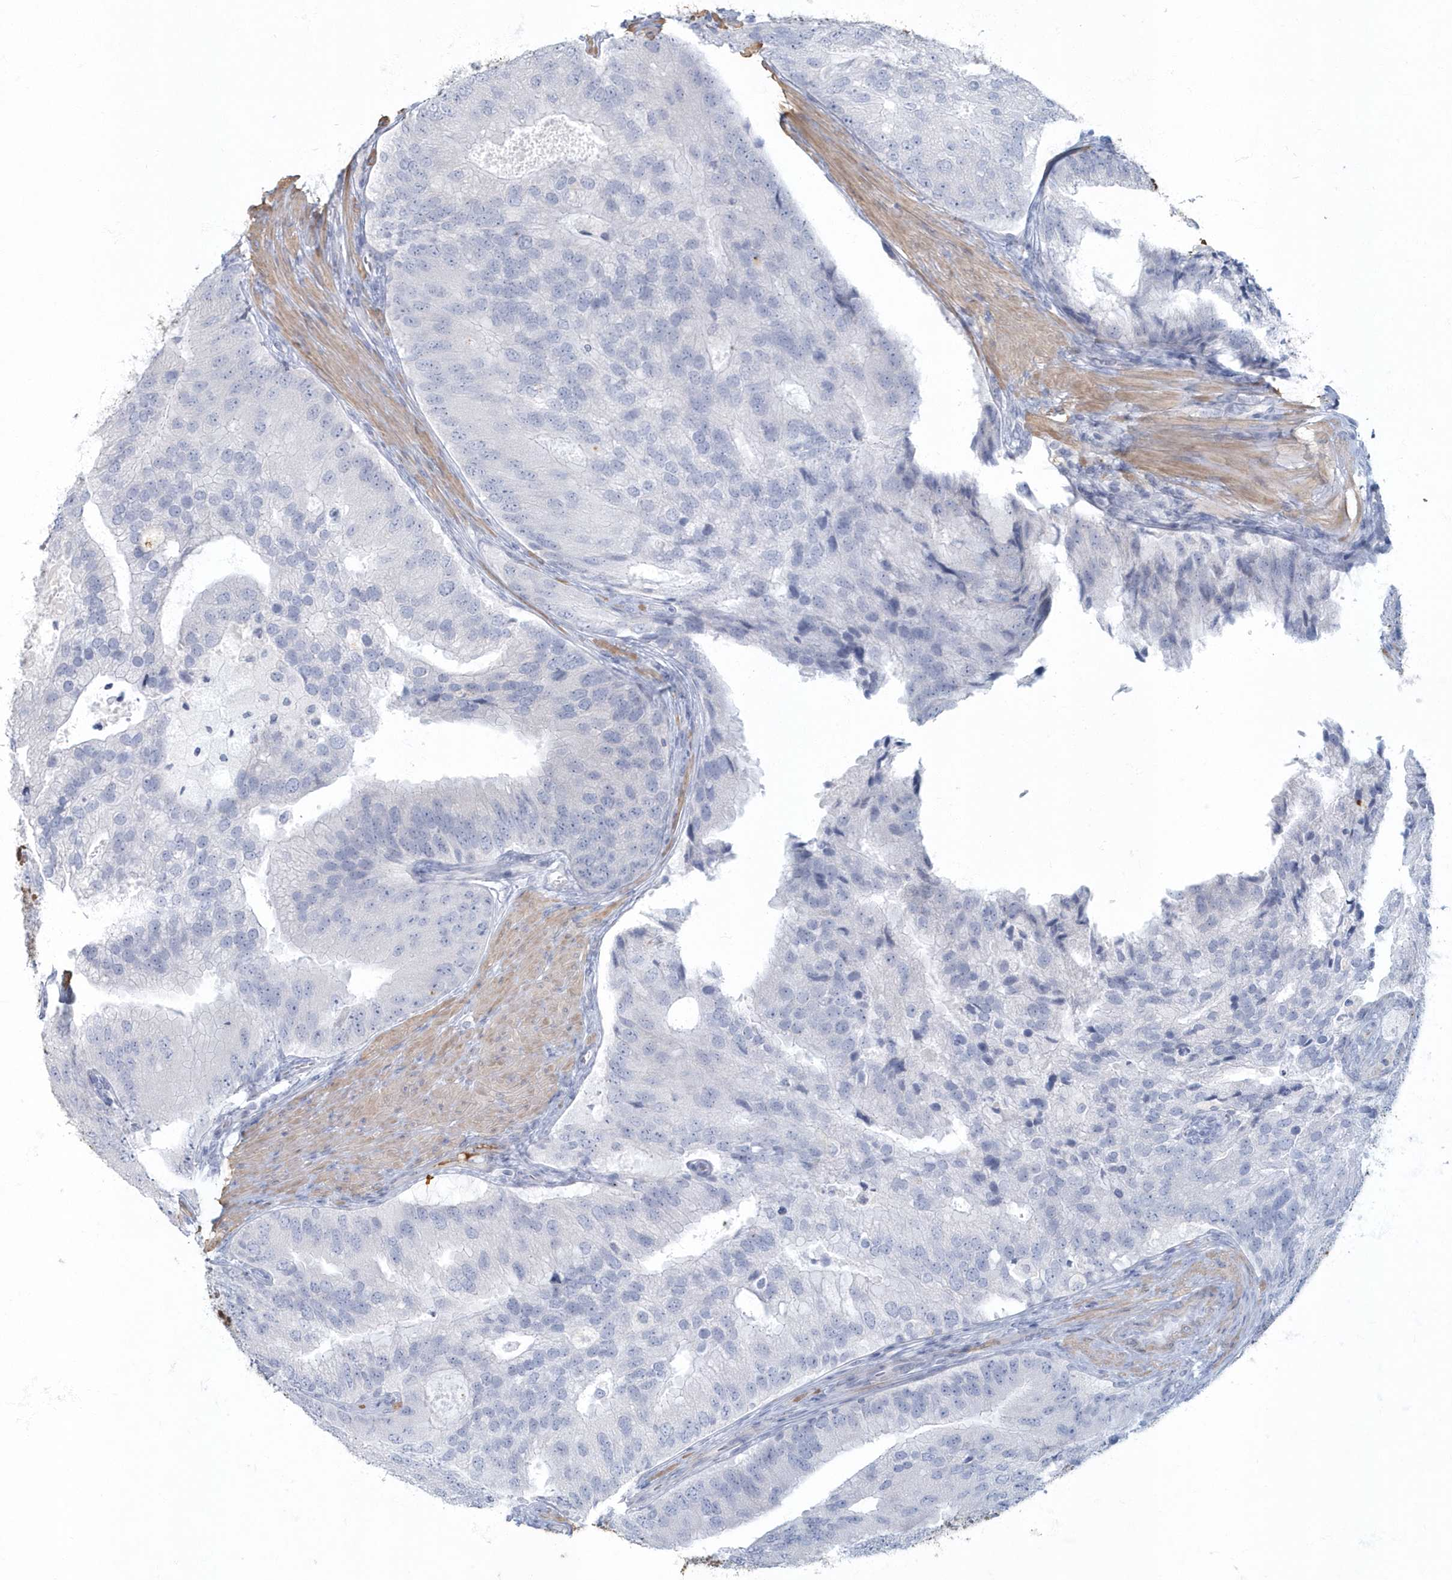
{"staining": {"intensity": "negative", "quantity": "none", "location": "none"}, "tissue": "prostate cancer", "cell_type": "Tumor cells", "image_type": "cancer", "snomed": [{"axis": "morphology", "description": "Adenocarcinoma, High grade"}, {"axis": "topography", "description": "Prostate"}], "caption": "High power microscopy photomicrograph of an IHC photomicrograph of prostate cancer (high-grade adenocarcinoma), revealing no significant staining in tumor cells.", "gene": "MYOT", "patient": {"sex": "male", "age": 70}}